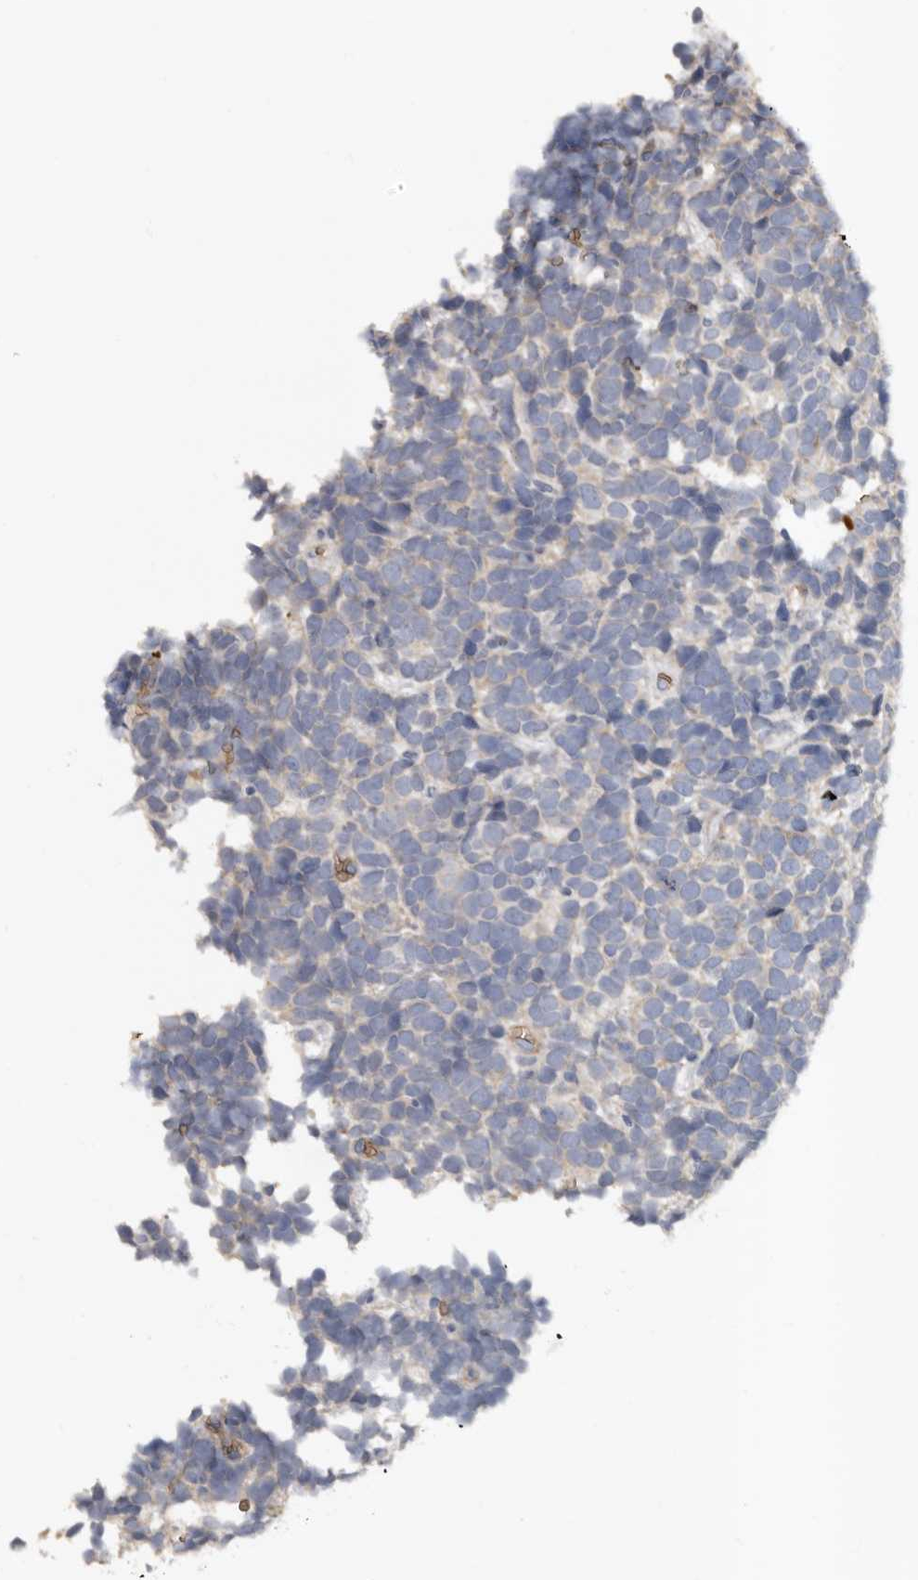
{"staining": {"intensity": "negative", "quantity": "none", "location": "none"}, "tissue": "urothelial cancer", "cell_type": "Tumor cells", "image_type": "cancer", "snomed": [{"axis": "morphology", "description": "Urothelial carcinoma, High grade"}, {"axis": "topography", "description": "Urinary bladder"}], "caption": "The IHC photomicrograph has no significant expression in tumor cells of urothelial cancer tissue.", "gene": "SPTA1", "patient": {"sex": "female", "age": 82}}